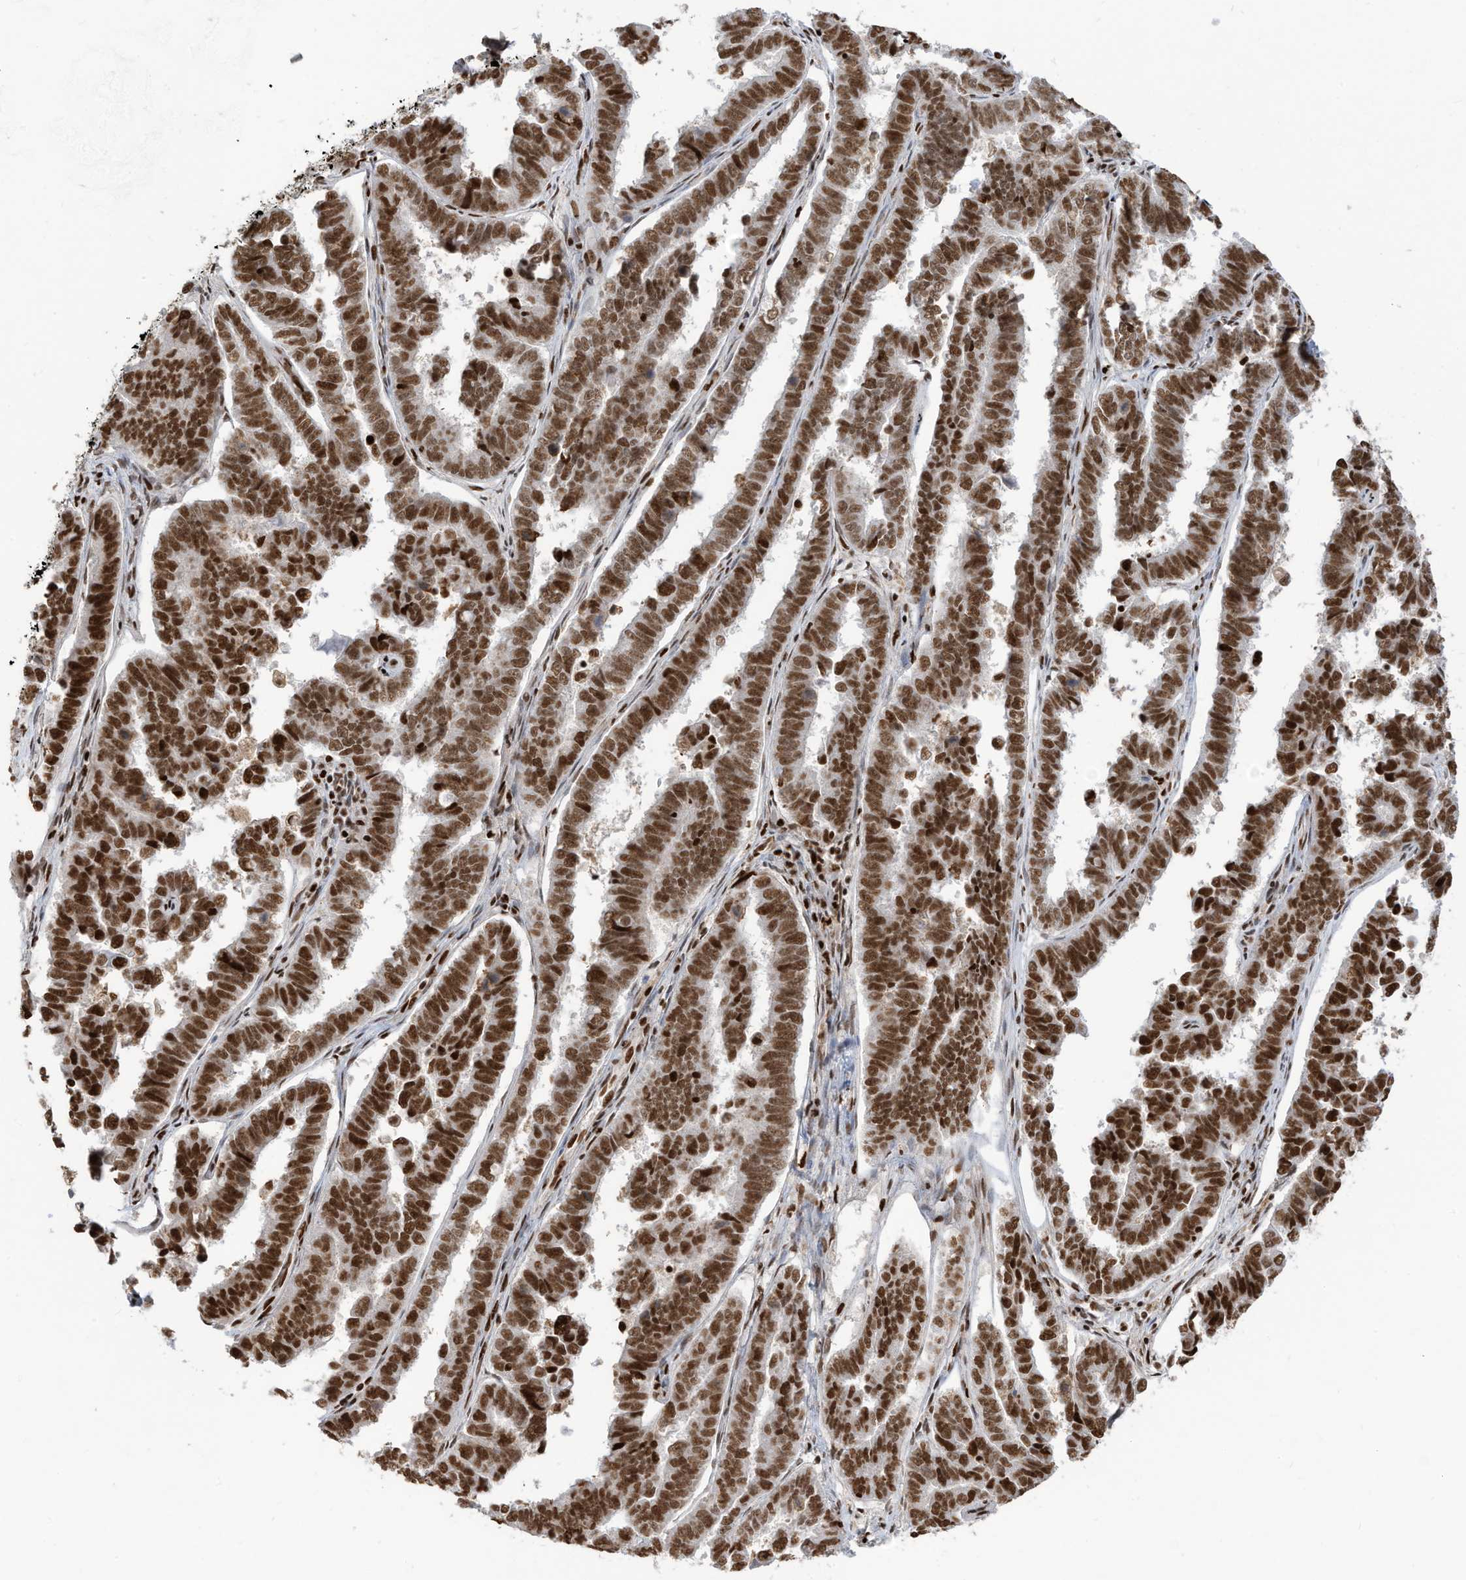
{"staining": {"intensity": "strong", "quantity": ">75%", "location": "nuclear"}, "tissue": "endometrial cancer", "cell_type": "Tumor cells", "image_type": "cancer", "snomed": [{"axis": "morphology", "description": "Adenocarcinoma, NOS"}, {"axis": "topography", "description": "Endometrium"}], "caption": "This is an image of IHC staining of endometrial cancer, which shows strong expression in the nuclear of tumor cells.", "gene": "SAMD15", "patient": {"sex": "female", "age": 75}}